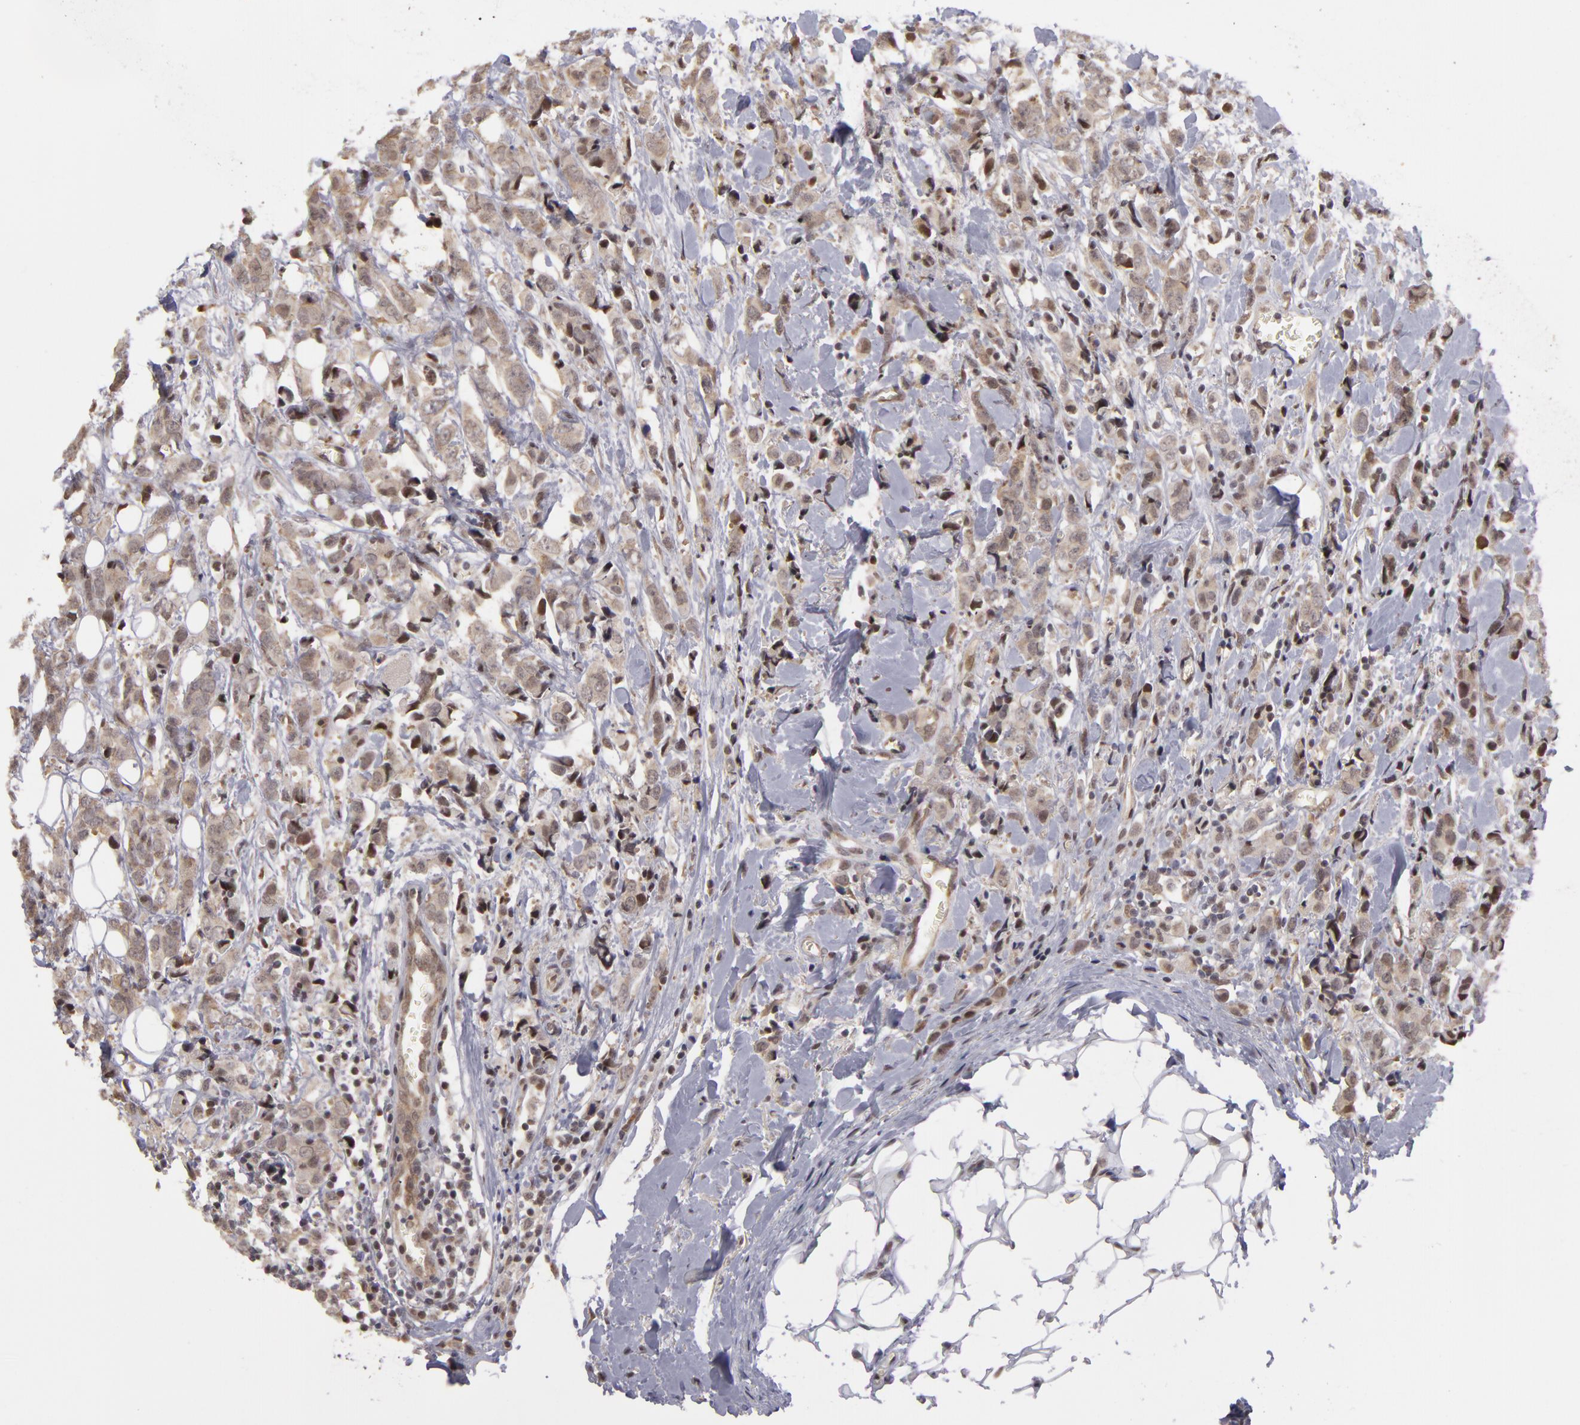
{"staining": {"intensity": "weak", "quantity": "25%-75%", "location": "nuclear"}, "tissue": "breast cancer", "cell_type": "Tumor cells", "image_type": "cancer", "snomed": [{"axis": "morphology", "description": "Lobular carcinoma"}, {"axis": "topography", "description": "Breast"}], "caption": "Approximately 25%-75% of tumor cells in human breast cancer show weak nuclear protein expression as visualized by brown immunohistochemical staining.", "gene": "ZNF133", "patient": {"sex": "female", "age": 57}}